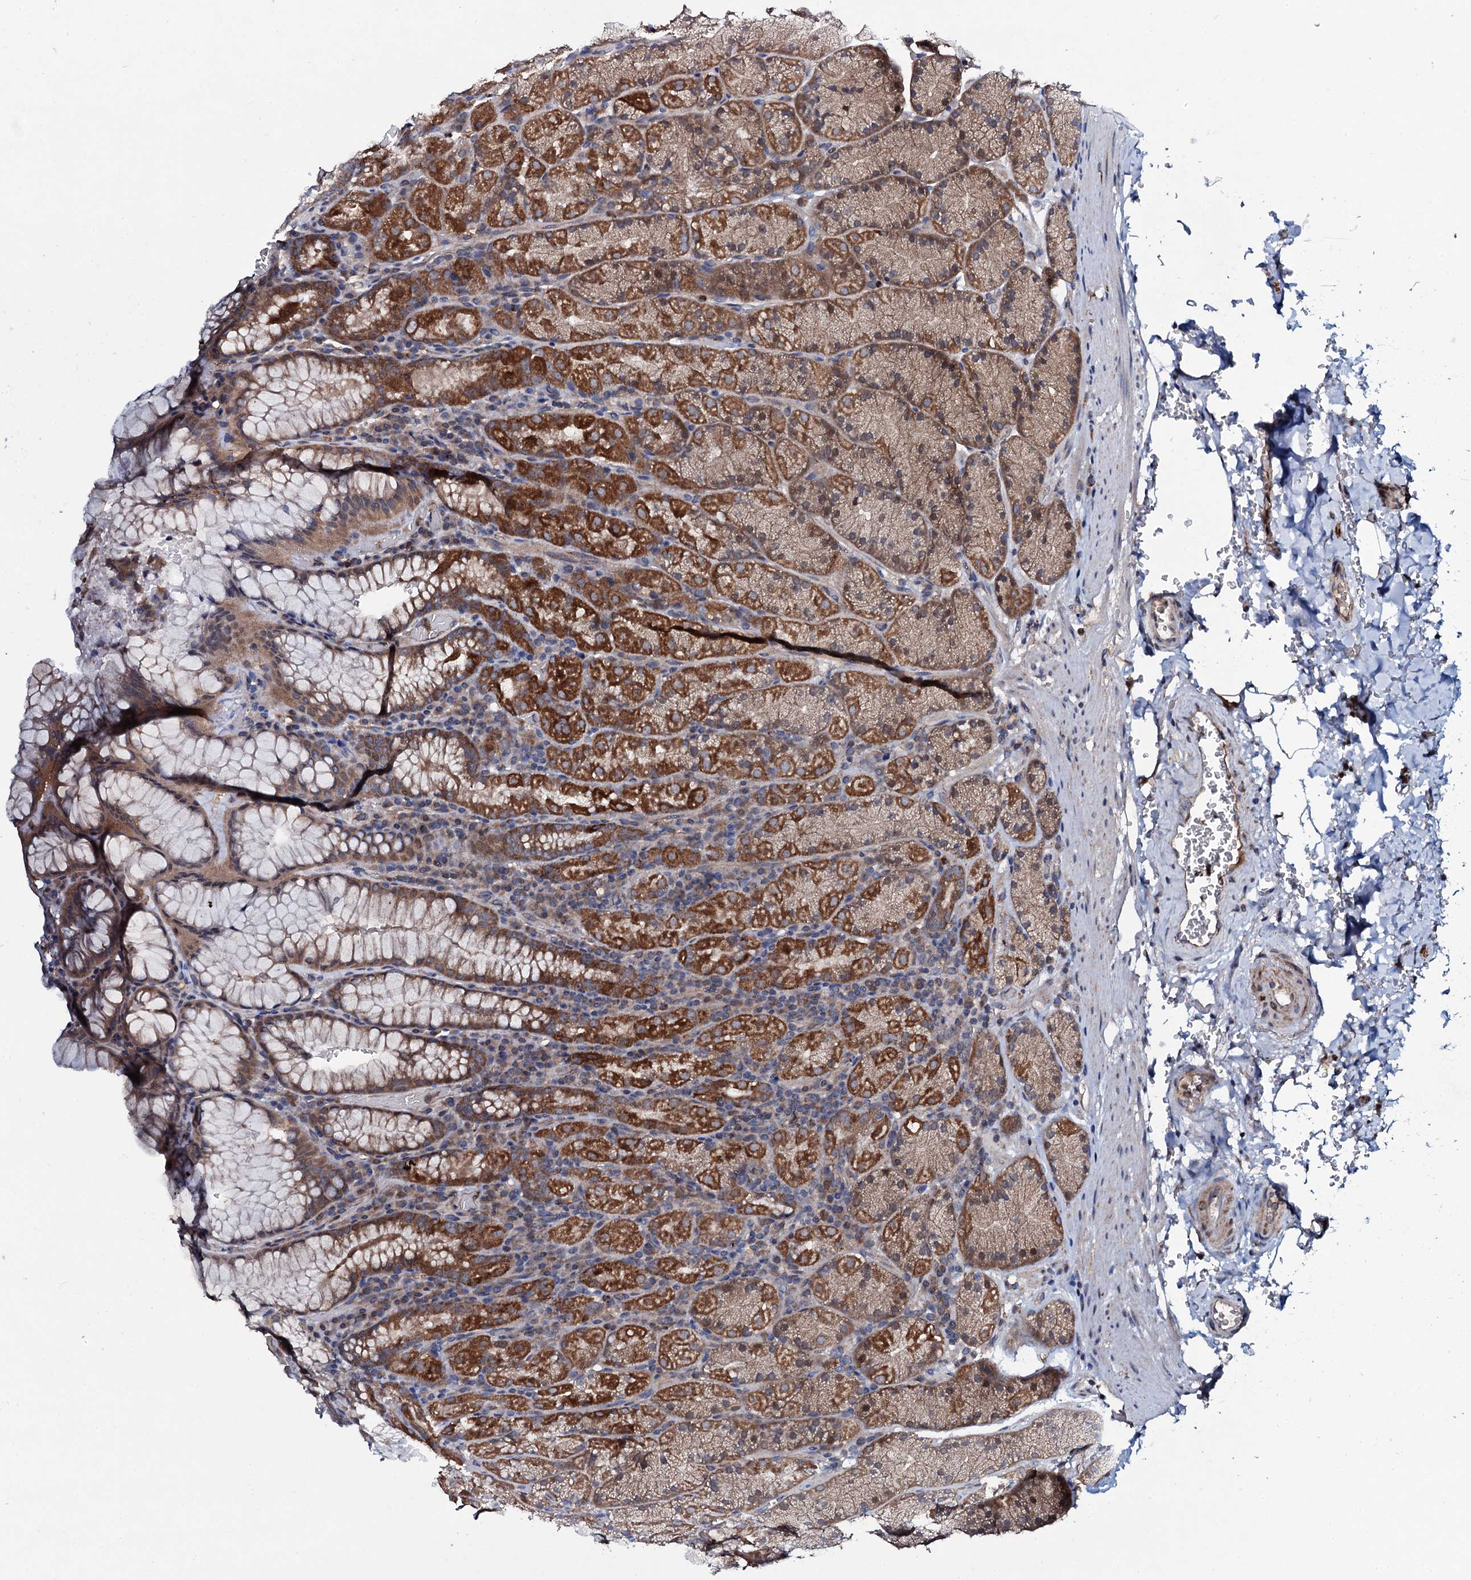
{"staining": {"intensity": "strong", "quantity": ">75%", "location": "cytoplasmic/membranous"}, "tissue": "stomach", "cell_type": "Glandular cells", "image_type": "normal", "snomed": [{"axis": "morphology", "description": "Normal tissue, NOS"}, {"axis": "topography", "description": "Stomach, upper"}, {"axis": "topography", "description": "Stomach, lower"}], "caption": "The image demonstrates immunohistochemical staining of normal stomach. There is strong cytoplasmic/membranous staining is identified in approximately >75% of glandular cells.", "gene": "PPP1R3D", "patient": {"sex": "male", "age": 80}}